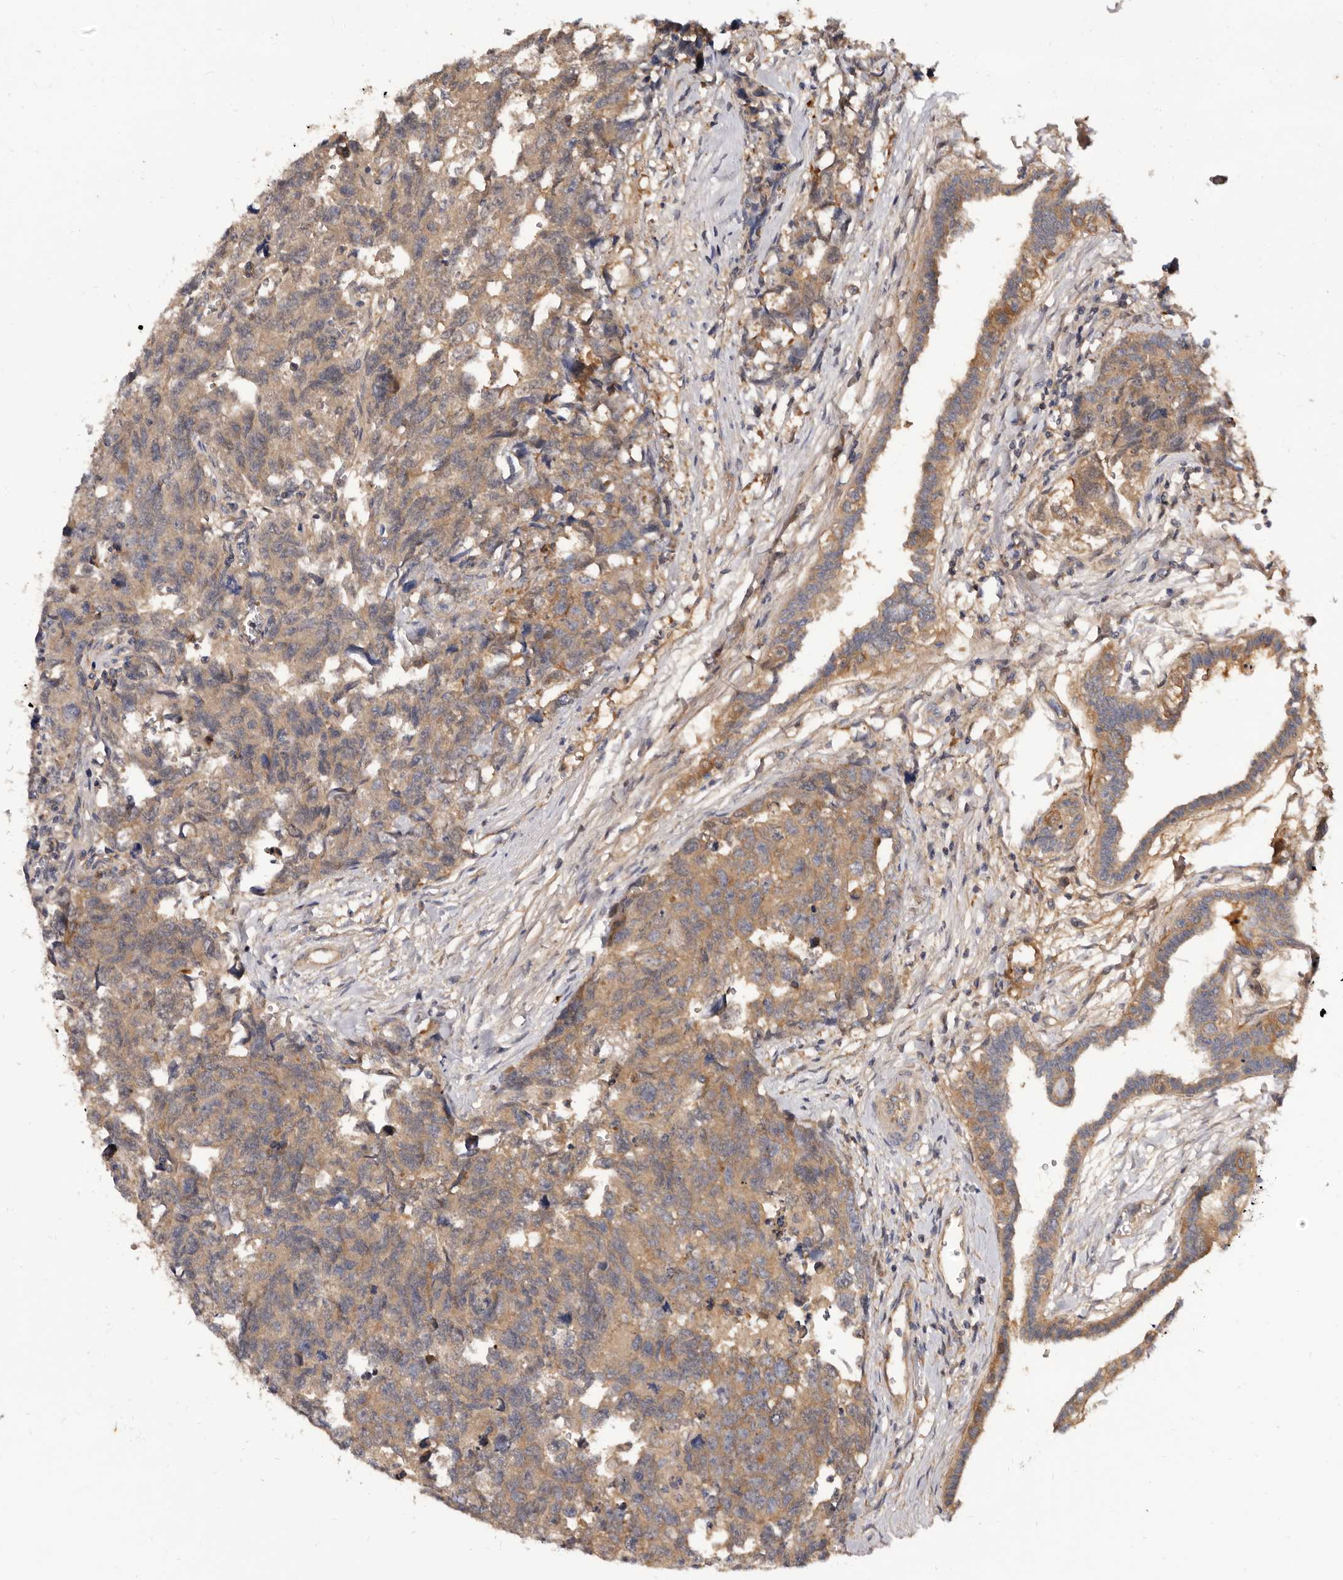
{"staining": {"intensity": "moderate", "quantity": ">75%", "location": "cytoplasmic/membranous"}, "tissue": "testis cancer", "cell_type": "Tumor cells", "image_type": "cancer", "snomed": [{"axis": "morphology", "description": "Carcinoma, Embryonal, NOS"}, {"axis": "topography", "description": "Testis"}], "caption": "Tumor cells show medium levels of moderate cytoplasmic/membranous expression in about >75% of cells in testis embryonal carcinoma.", "gene": "ADAMTS20", "patient": {"sex": "male", "age": 31}}